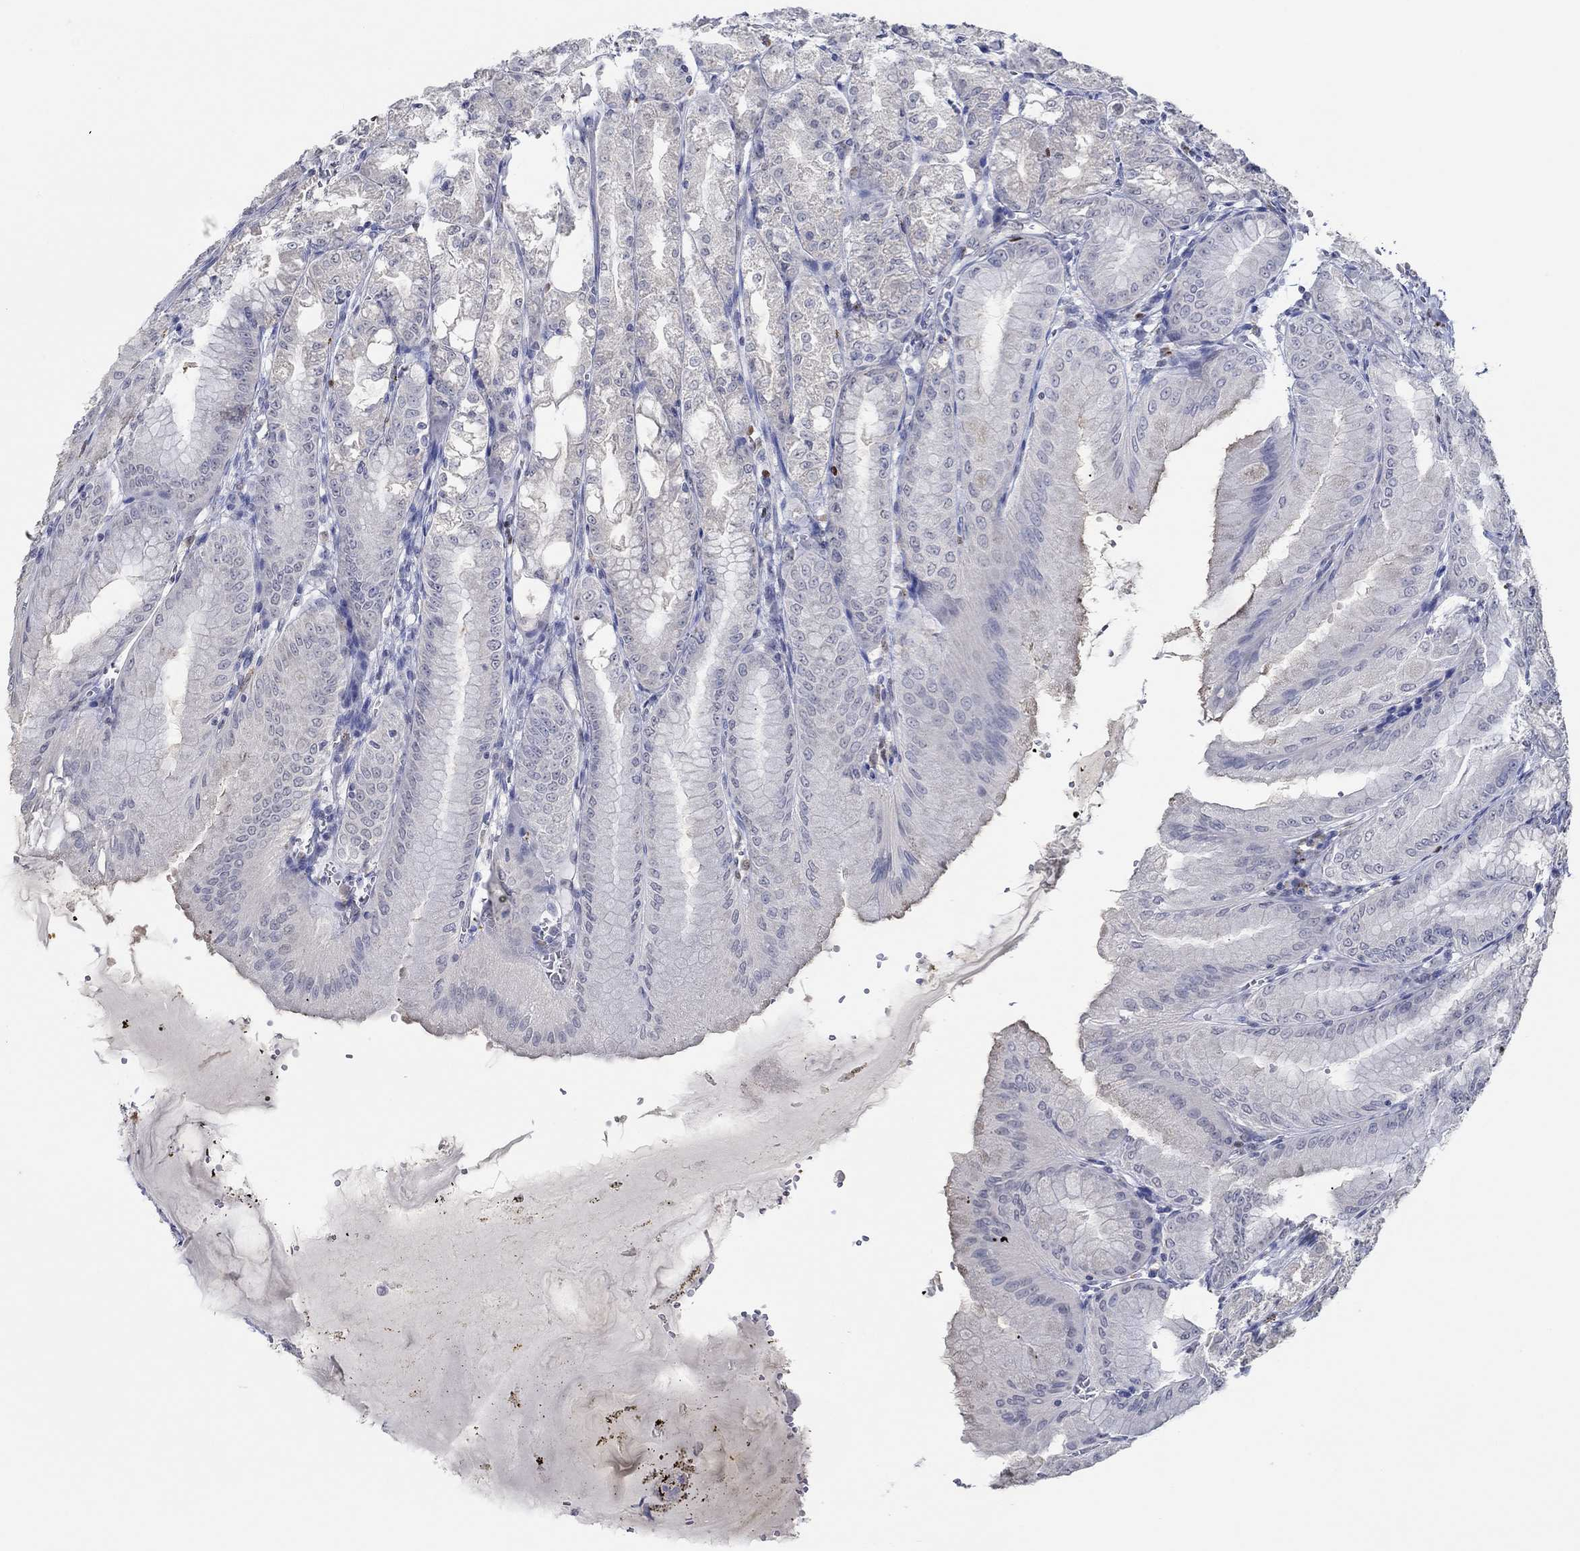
{"staining": {"intensity": "weak", "quantity": "<25%", "location": "cytoplasmic/membranous"}, "tissue": "stomach", "cell_type": "Glandular cells", "image_type": "normal", "snomed": [{"axis": "morphology", "description": "Normal tissue, NOS"}, {"axis": "topography", "description": "Stomach, lower"}], "caption": "This is an immunohistochemistry (IHC) image of normal human stomach. There is no expression in glandular cells.", "gene": "GATA2", "patient": {"sex": "male", "age": 71}}